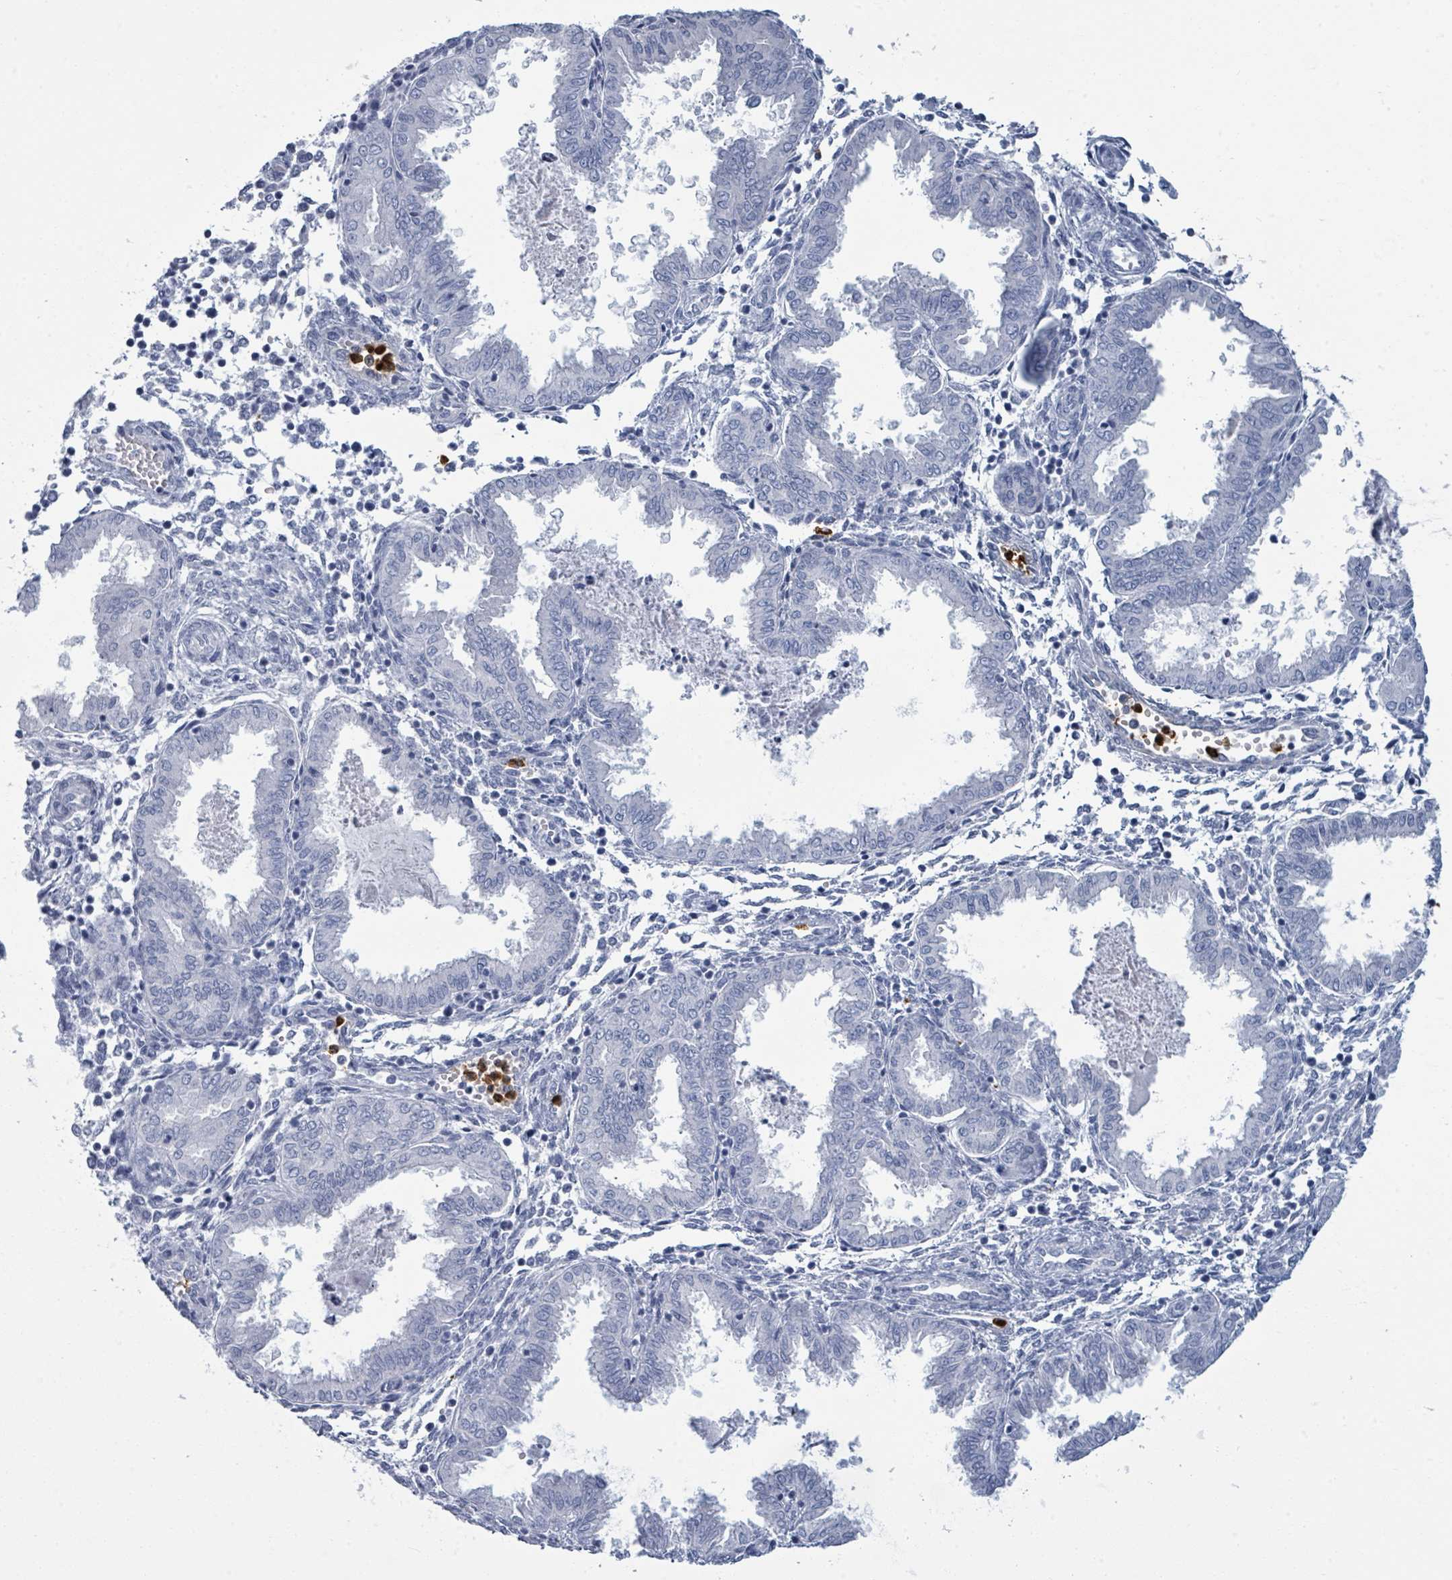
{"staining": {"intensity": "negative", "quantity": "none", "location": "none"}, "tissue": "endometrium", "cell_type": "Cells in endometrial stroma", "image_type": "normal", "snomed": [{"axis": "morphology", "description": "Normal tissue, NOS"}, {"axis": "topography", "description": "Endometrium"}], "caption": "A histopathology image of human endometrium is negative for staining in cells in endometrial stroma. The staining is performed using DAB (3,3'-diaminobenzidine) brown chromogen with nuclei counter-stained in using hematoxylin.", "gene": "DEFA4", "patient": {"sex": "female", "age": 33}}